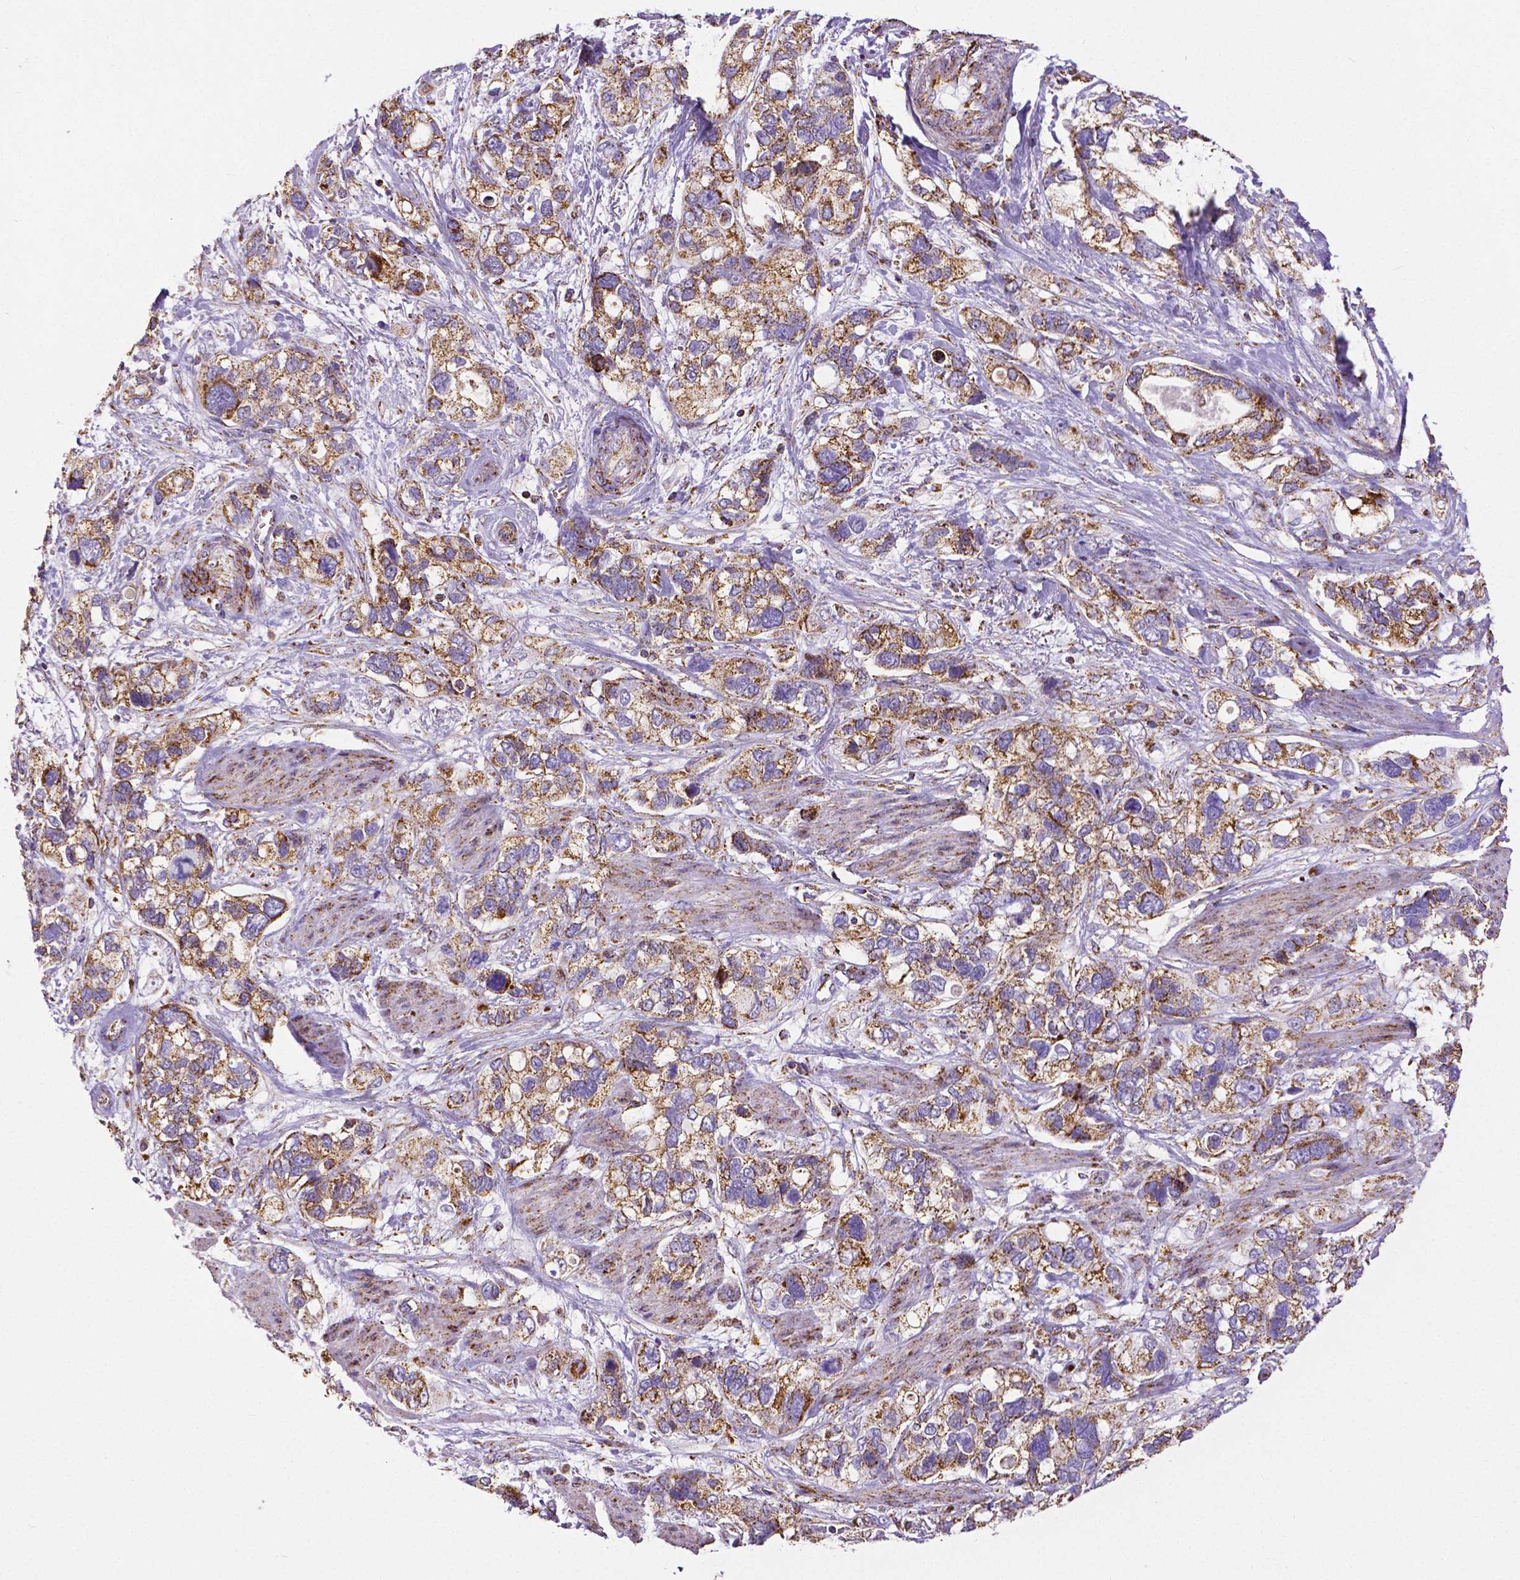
{"staining": {"intensity": "moderate", "quantity": ">75%", "location": "cytoplasmic/membranous"}, "tissue": "stomach cancer", "cell_type": "Tumor cells", "image_type": "cancer", "snomed": [{"axis": "morphology", "description": "Adenocarcinoma, NOS"}, {"axis": "topography", "description": "Stomach, upper"}], "caption": "Stomach cancer was stained to show a protein in brown. There is medium levels of moderate cytoplasmic/membranous staining in about >75% of tumor cells.", "gene": "MACC1", "patient": {"sex": "female", "age": 81}}